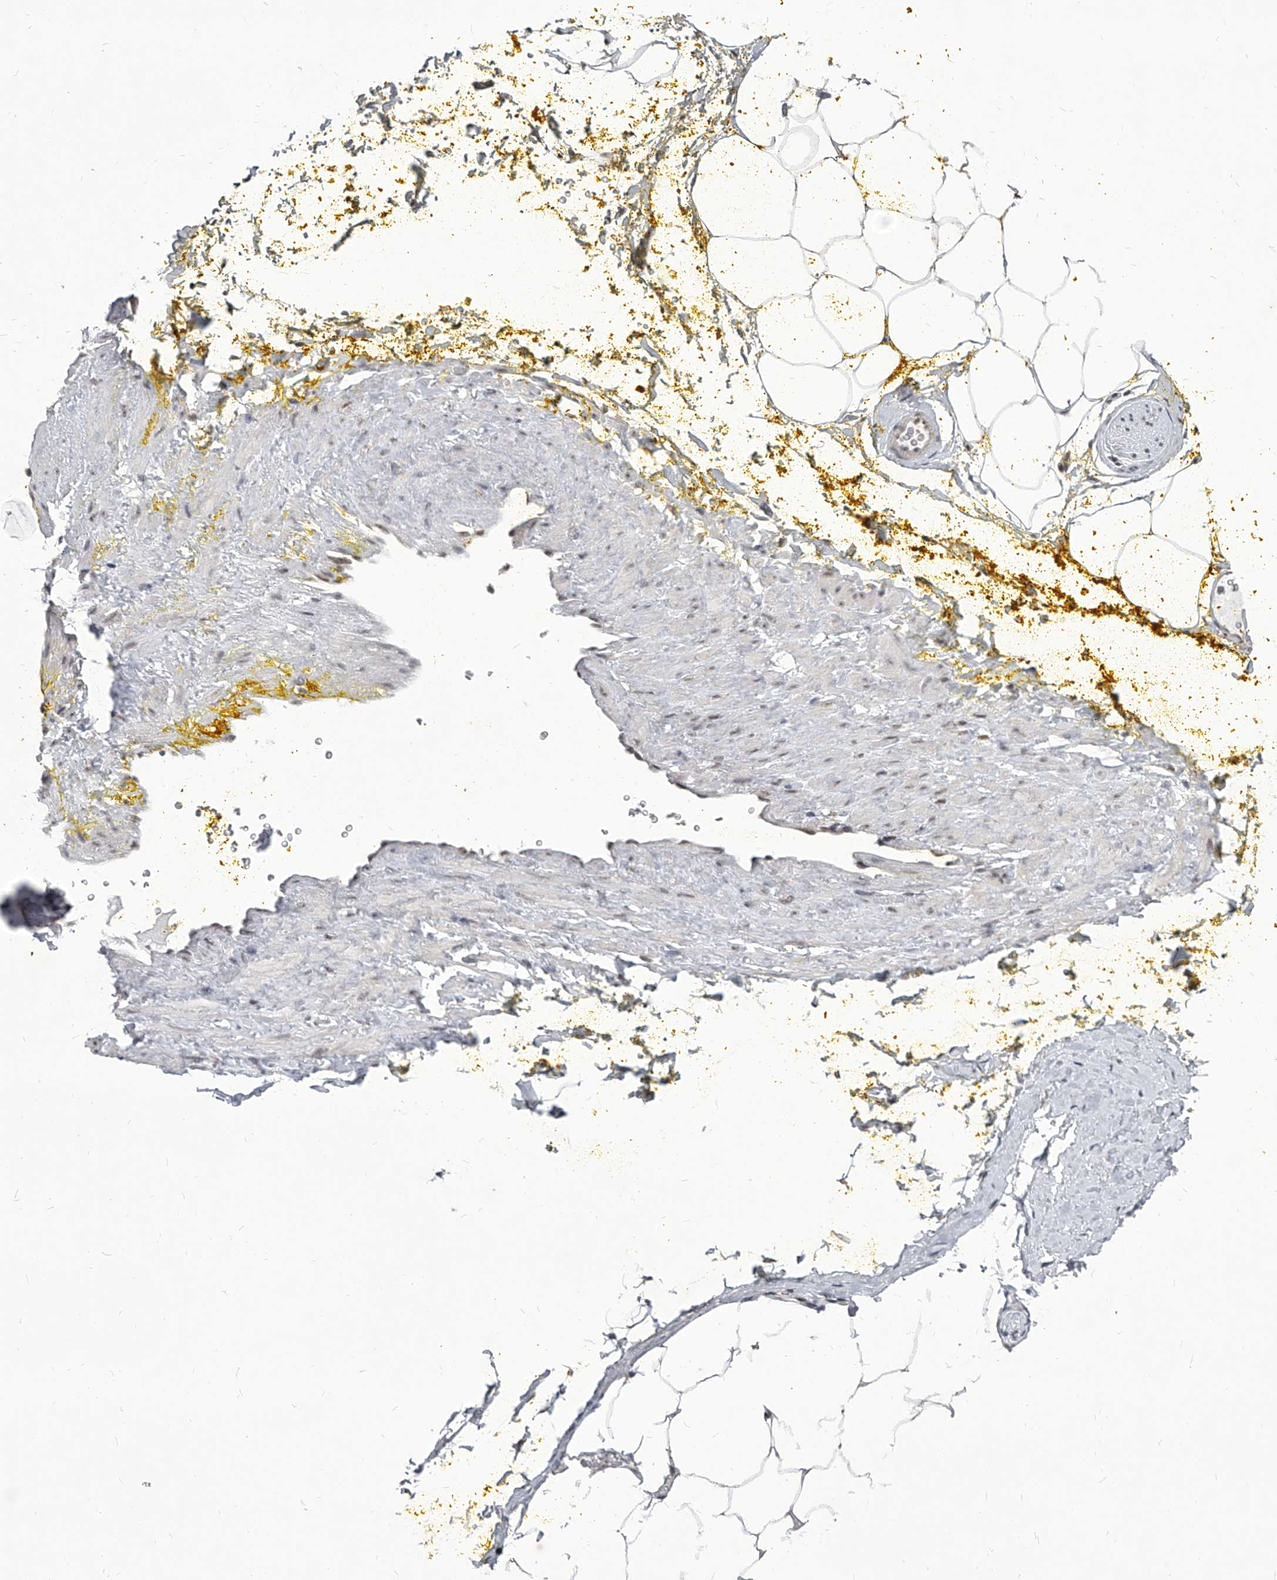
{"staining": {"intensity": "moderate", "quantity": "<25%", "location": "nuclear"}, "tissue": "adipose tissue", "cell_type": "Adipocytes", "image_type": "normal", "snomed": [{"axis": "morphology", "description": "Normal tissue, NOS"}, {"axis": "morphology", "description": "Adenocarcinoma, Low grade"}, {"axis": "topography", "description": "Prostate"}, {"axis": "topography", "description": "Peripheral nerve tissue"}], "caption": "Adipose tissue stained for a protein shows moderate nuclear positivity in adipocytes. (DAB (3,3'-diaminobenzidine) = brown stain, brightfield microscopy at high magnification).", "gene": "PPIL4", "patient": {"sex": "male", "age": 63}}